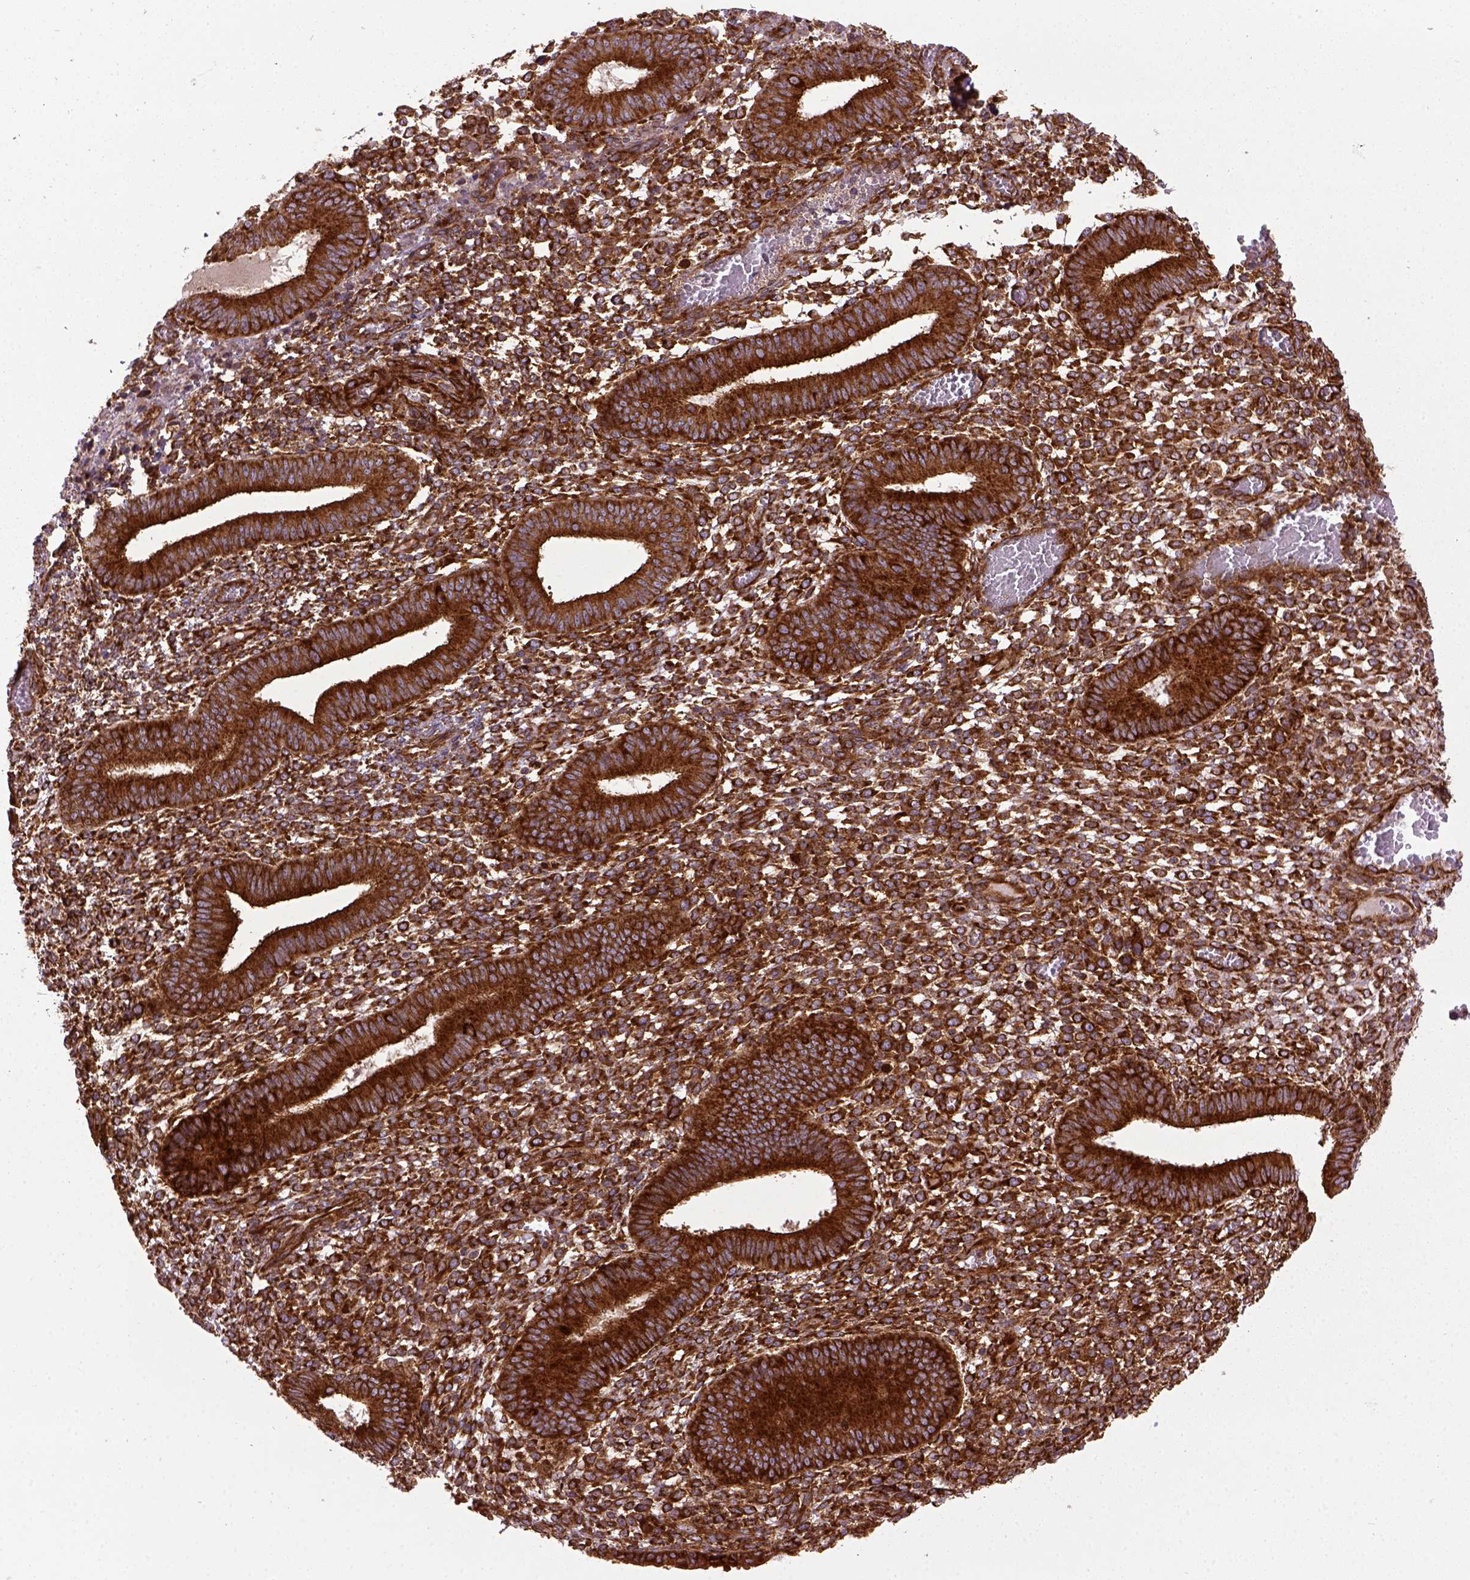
{"staining": {"intensity": "strong", "quantity": ">75%", "location": "cytoplasmic/membranous"}, "tissue": "endometrium", "cell_type": "Cells in endometrial stroma", "image_type": "normal", "snomed": [{"axis": "morphology", "description": "Normal tissue, NOS"}, {"axis": "topography", "description": "Endometrium"}], "caption": "DAB (3,3'-diaminobenzidine) immunohistochemical staining of benign human endometrium reveals strong cytoplasmic/membranous protein expression in about >75% of cells in endometrial stroma.", "gene": "CAPRIN1", "patient": {"sex": "female", "age": 42}}